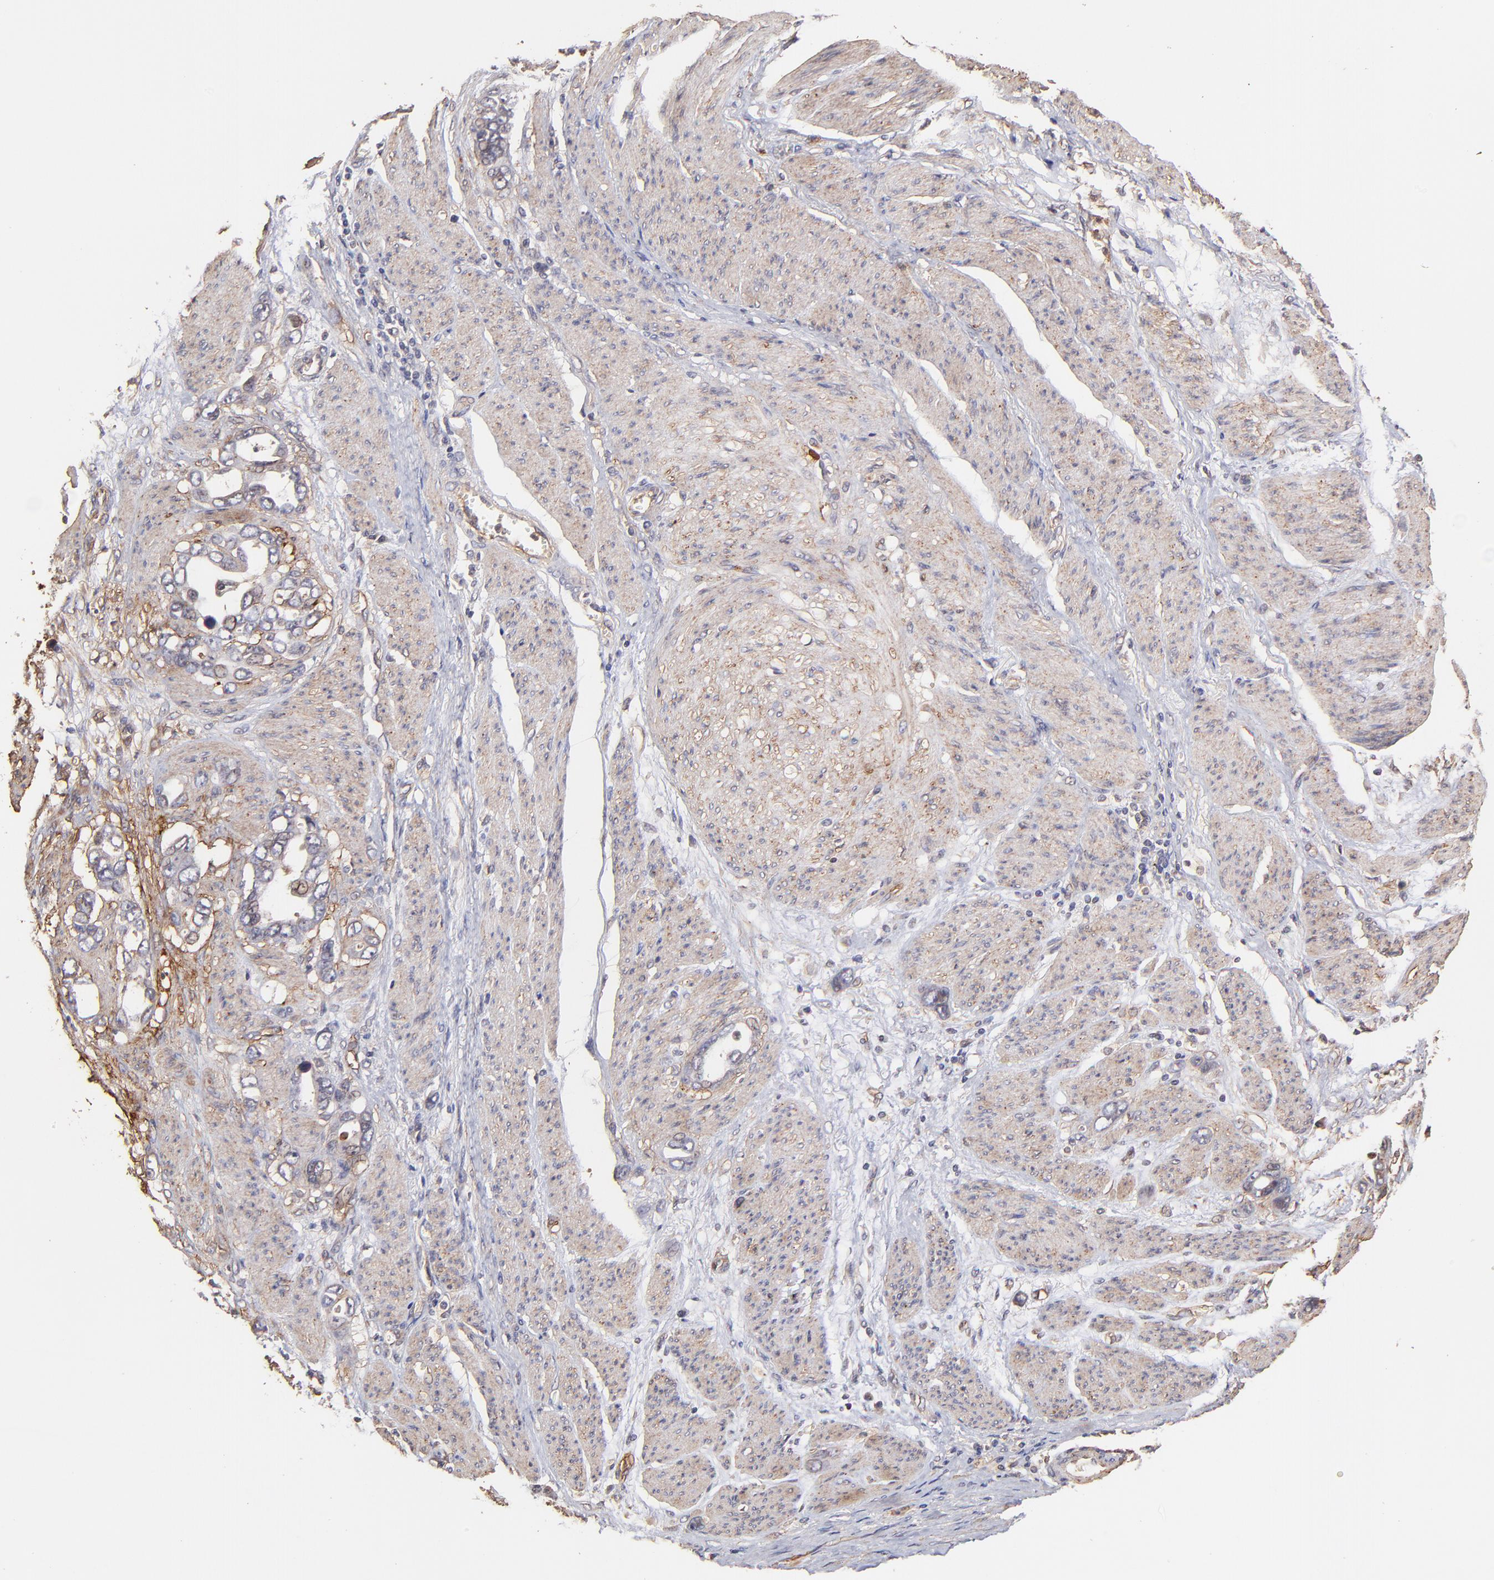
{"staining": {"intensity": "weak", "quantity": "25%-75%", "location": "cytoplasmic/membranous"}, "tissue": "stomach cancer", "cell_type": "Tumor cells", "image_type": "cancer", "snomed": [{"axis": "morphology", "description": "Adenocarcinoma, NOS"}, {"axis": "topography", "description": "Stomach"}], "caption": "Protein analysis of stomach adenocarcinoma tissue displays weak cytoplasmic/membranous expression in about 25%-75% of tumor cells.", "gene": "ITGB1", "patient": {"sex": "male", "age": 78}}